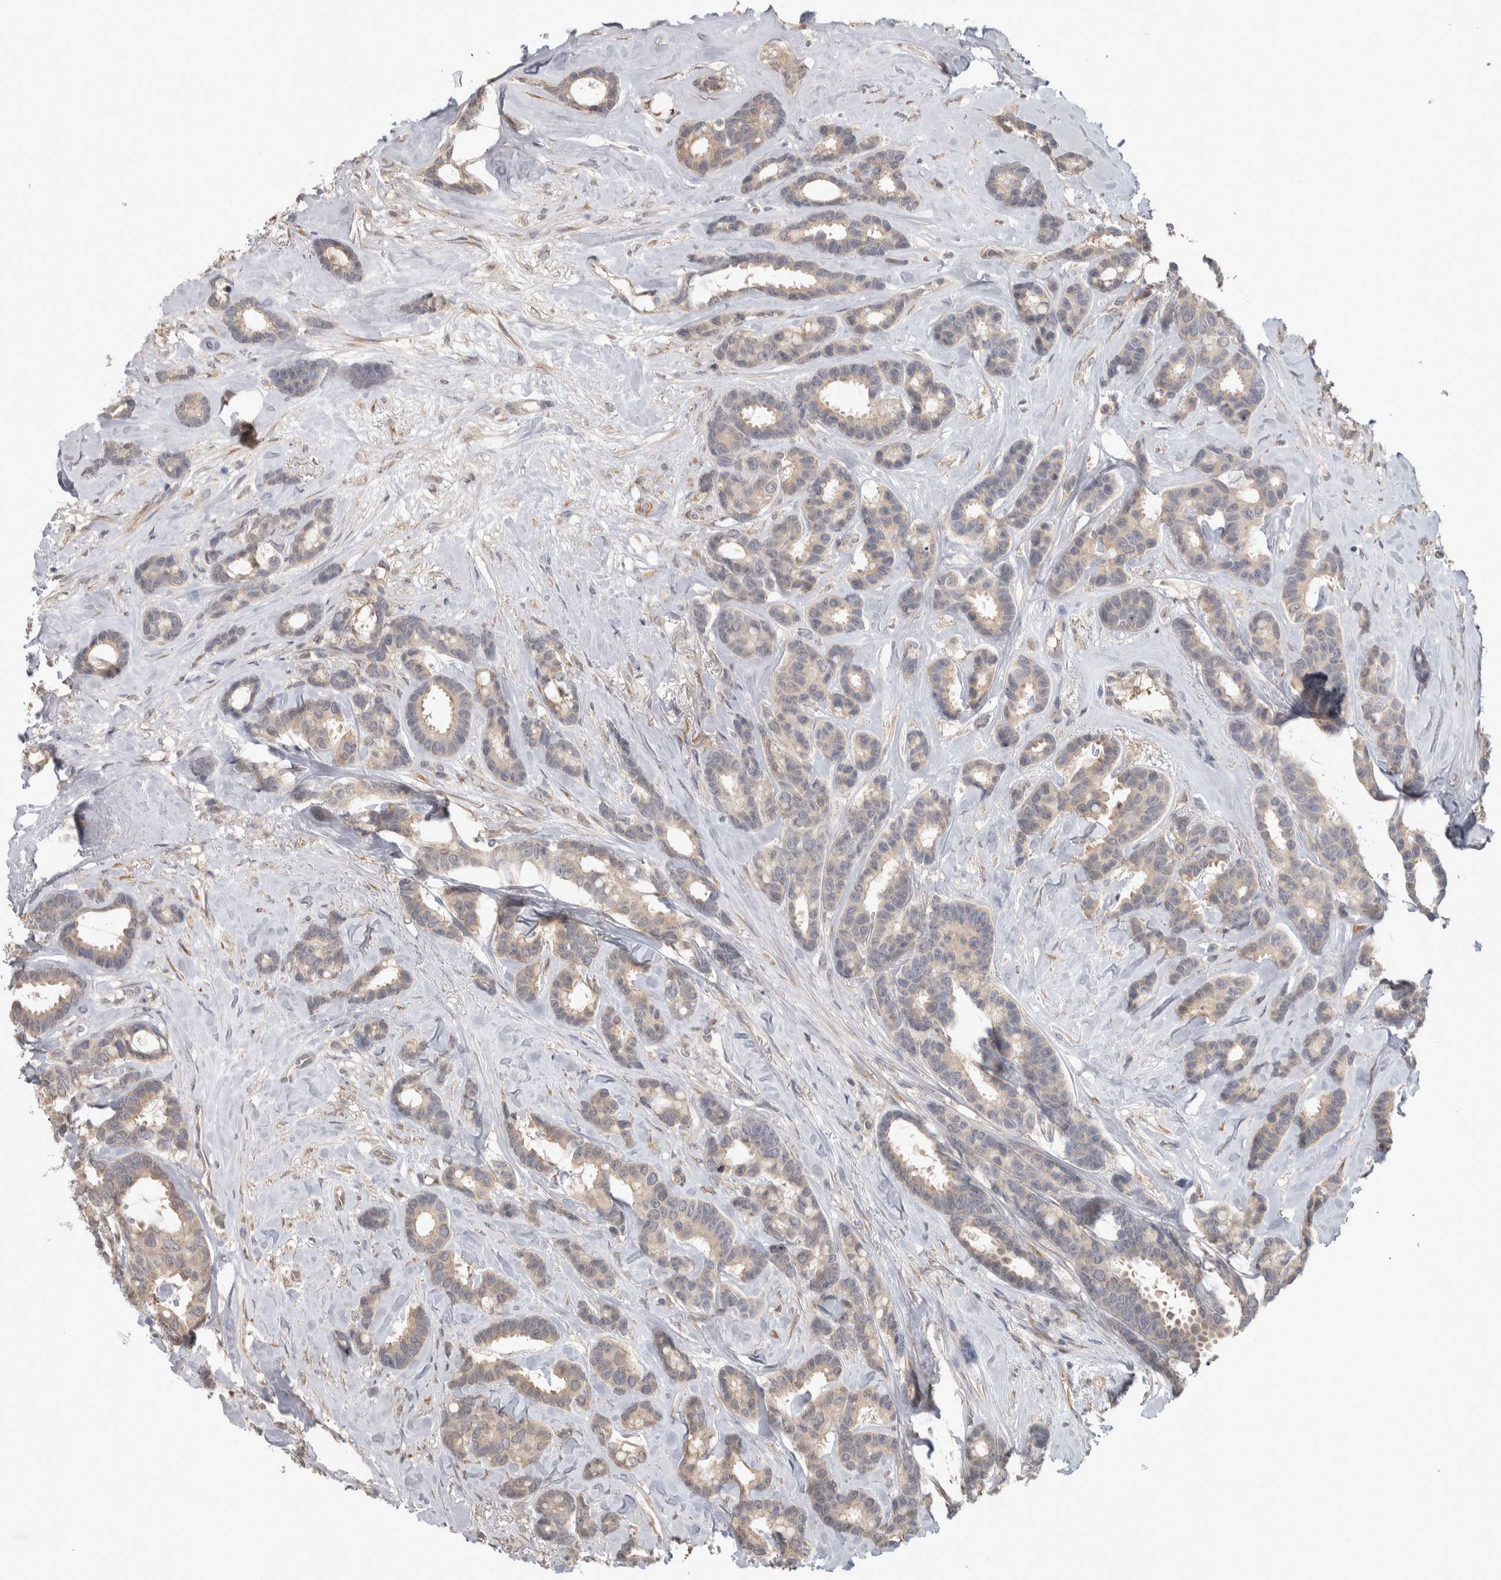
{"staining": {"intensity": "weak", "quantity": "25%-75%", "location": "cytoplasmic/membranous"}, "tissue": "breast cancer", "cell_type": "Tumor cells", "image_type": "cancer", "snomed": [{"axis": "morphology", "description": "Duct carcinoma"}, {"axis": "topography", "description": "Breast"}], "caption": "A histopathology image of human breast cancer (intraductal carcinoma) stained for a protein displays weak cytoplasmic/membranous brown staining in tumor cells. (IHC, brightfield microscopy, high magnification).", "gene": "CUL2", "patient": {"sex": "female", "age": 87}}